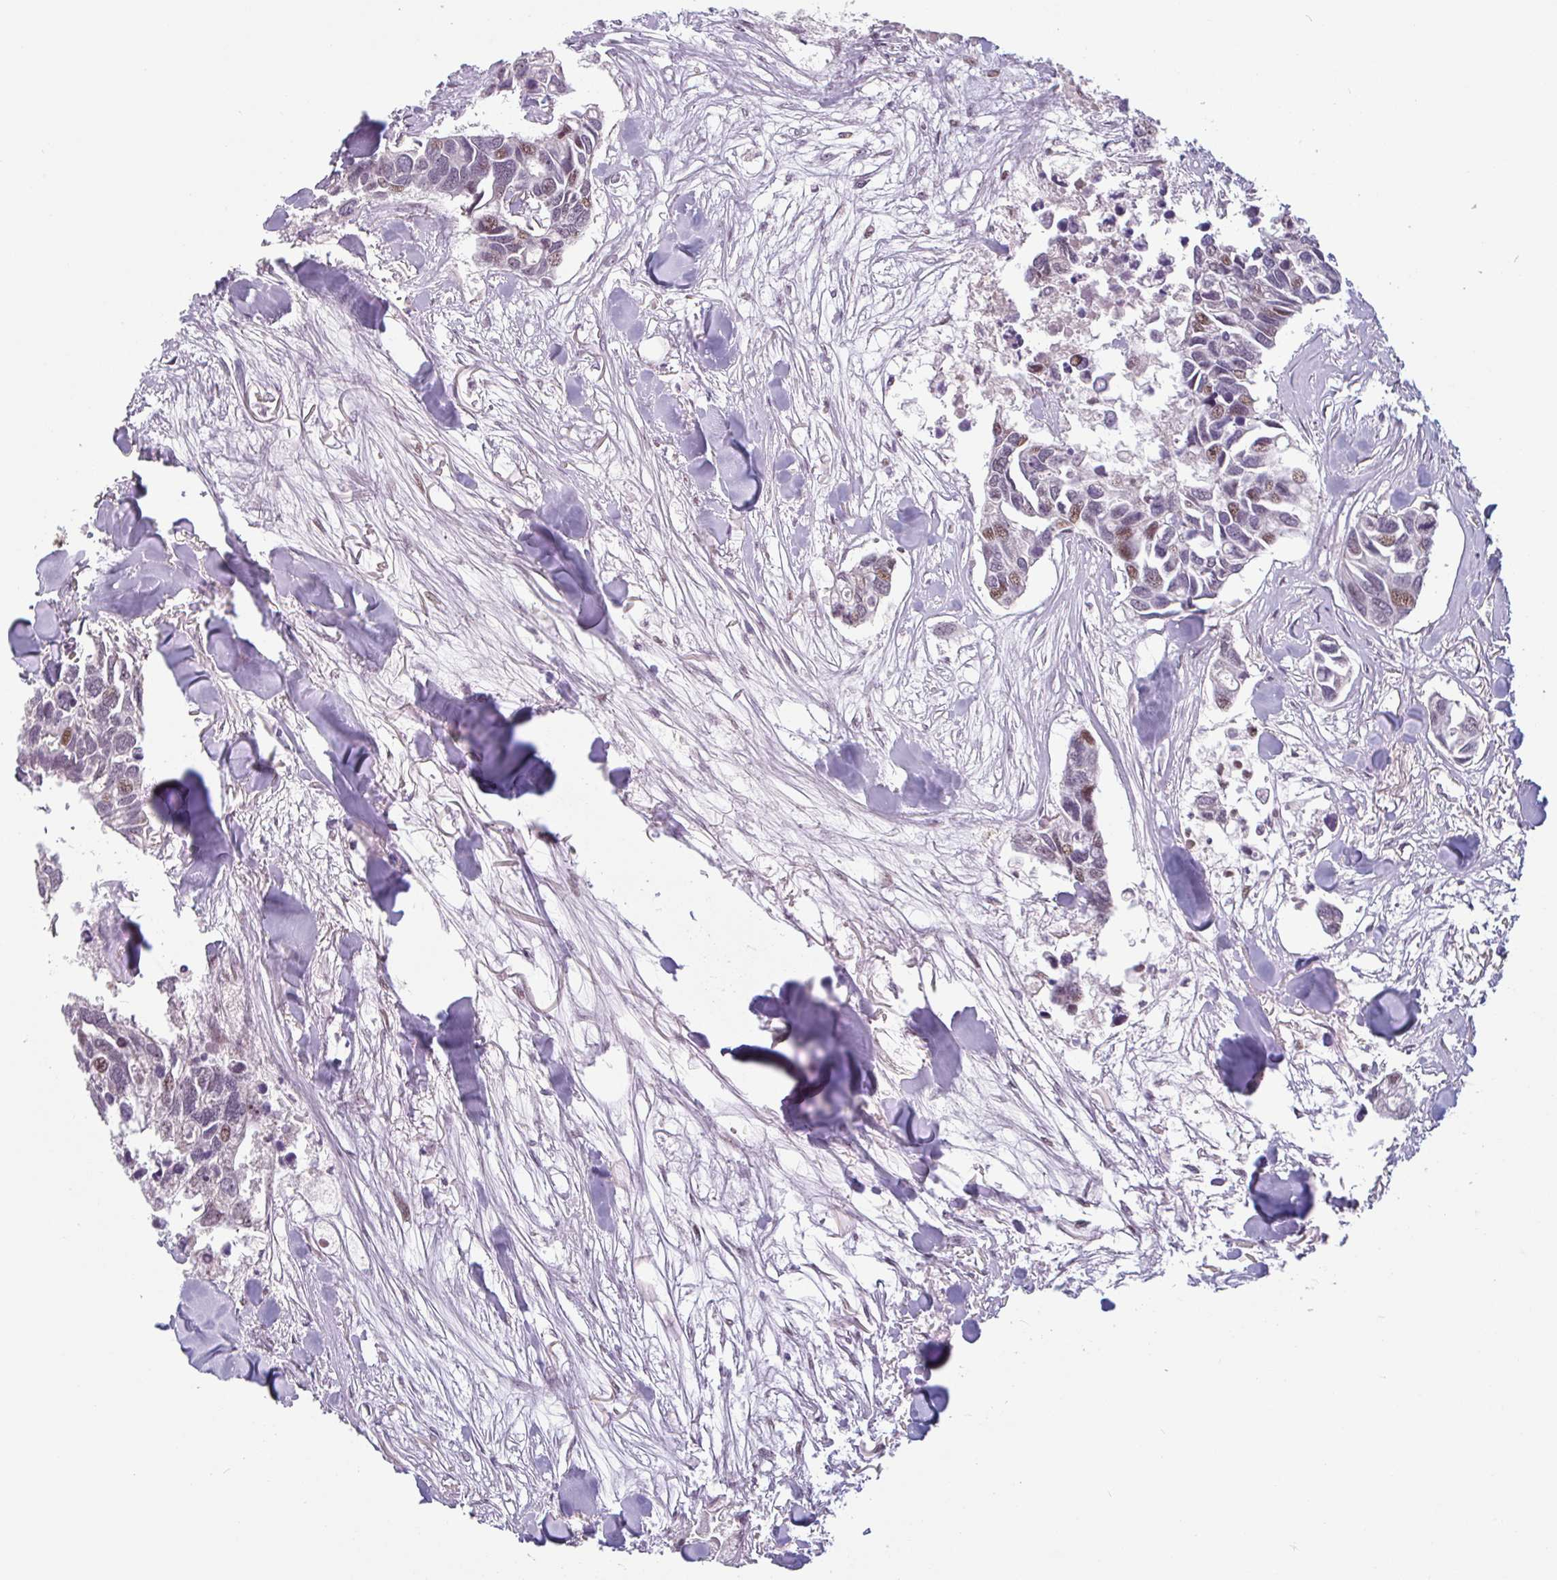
{"staining": {"intensity": "moderate", "quantity": "25%-75%", "location": "nuclear"}, "tissue": "breast cancer", "cell_type": "Tumor cells", "image_type": "cancer", "snomed": [{"axis": "morphology", "description": "Duct carcinoma"}, {"axis": "topography", "description": "Breast"}], "caption": "Approximately 25%-75% of tumor cells in infiltrating ductal carcinoma (breast) exhibit moderate nuclear protein positivity as visualized by brown immunohistochemical staining.", "gene": "ZNF689", "patient": {"sex": "female", "age": 83}}